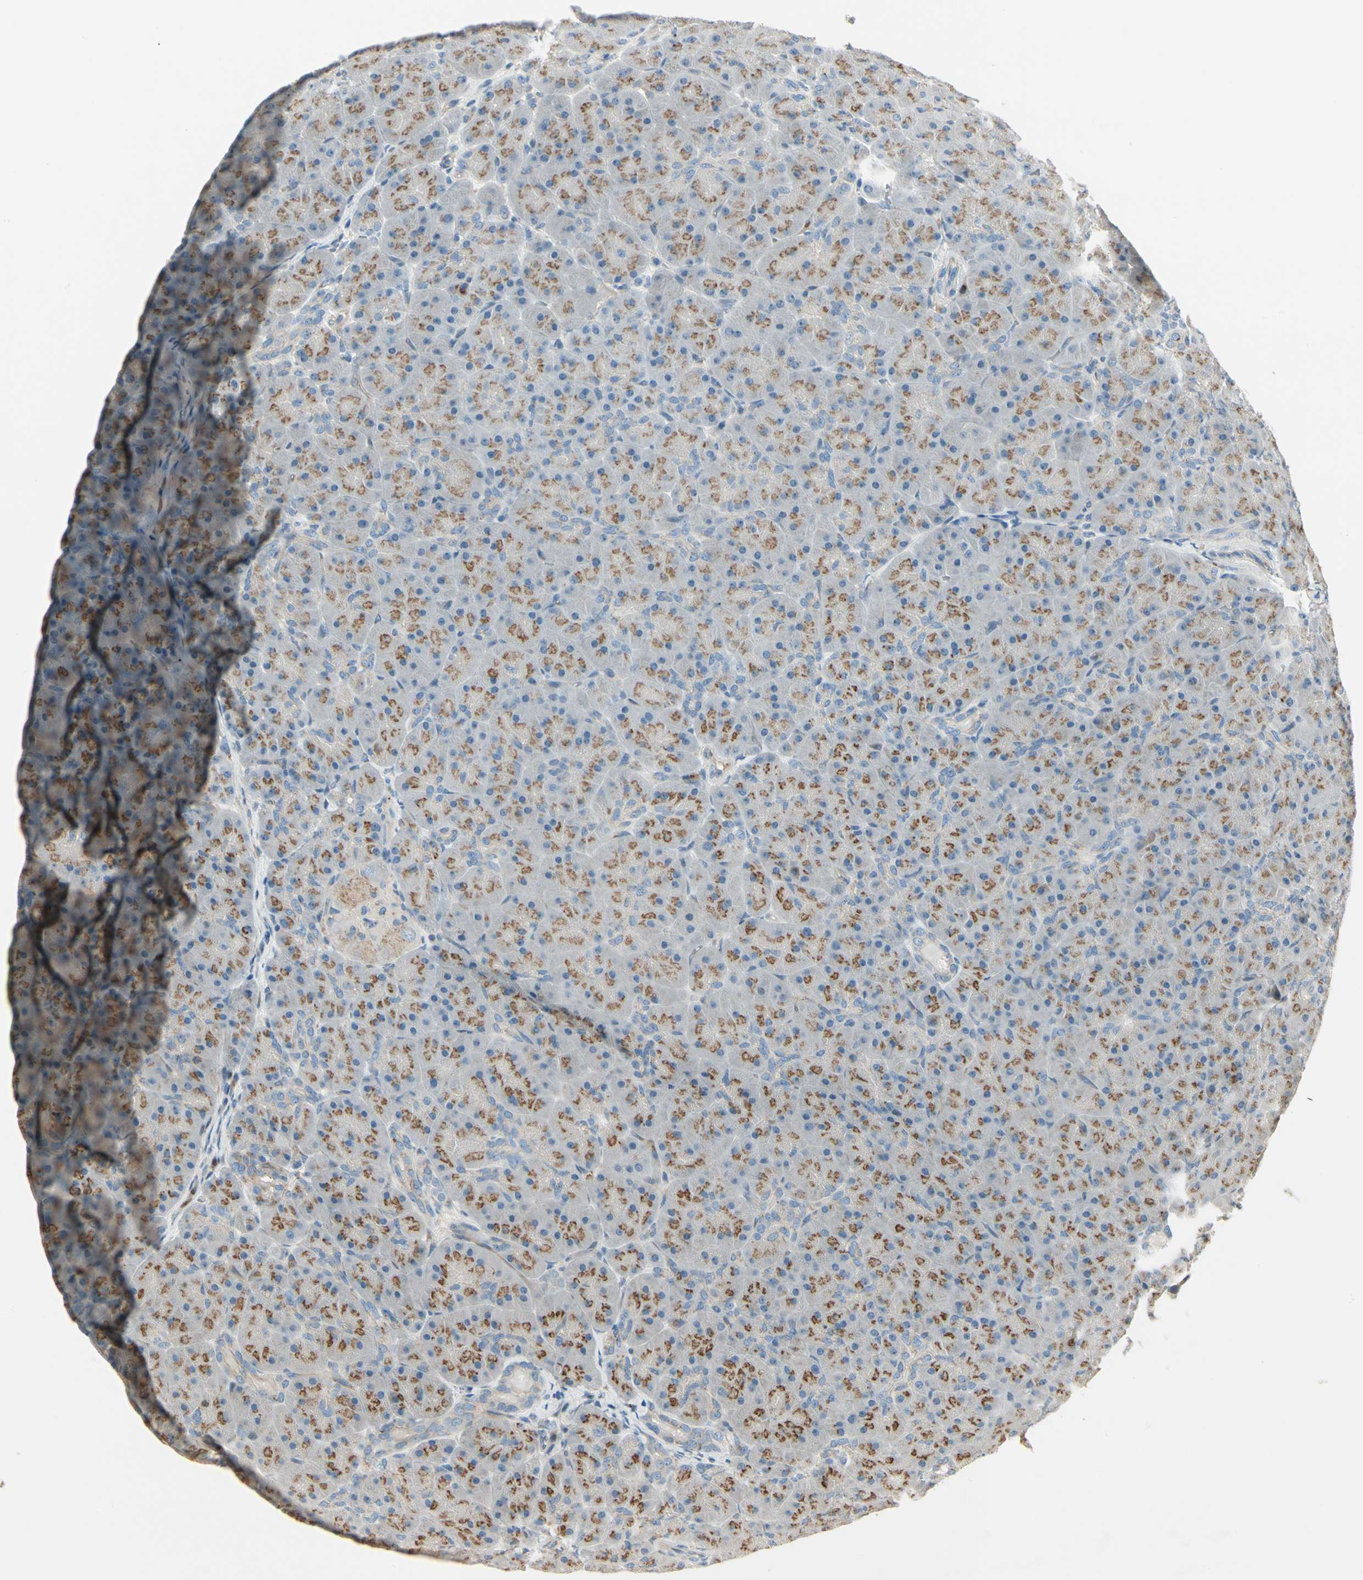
{"staining": {"intensity": "moderate", "quantity": ">75%", "location": "cytoplasmic/membranous"}, "tissue": "pancreas", "cell_type": "Exocrine glandular cells", "image_type": "normal", "snomed": [{"axis": "morphology", "description": "Normal tissue, NOS"}, {"axis": "topography", "description": "Pancreas"}], "caption": "Normal pancreas was stained to show a protein in brown. There is medium levels of moderate cytoplasmic/membranous staining in approximately >75% of exocrine glandular cells.", "gene": "ABCA3", "patient": {"sex": "male", "age": 66}}